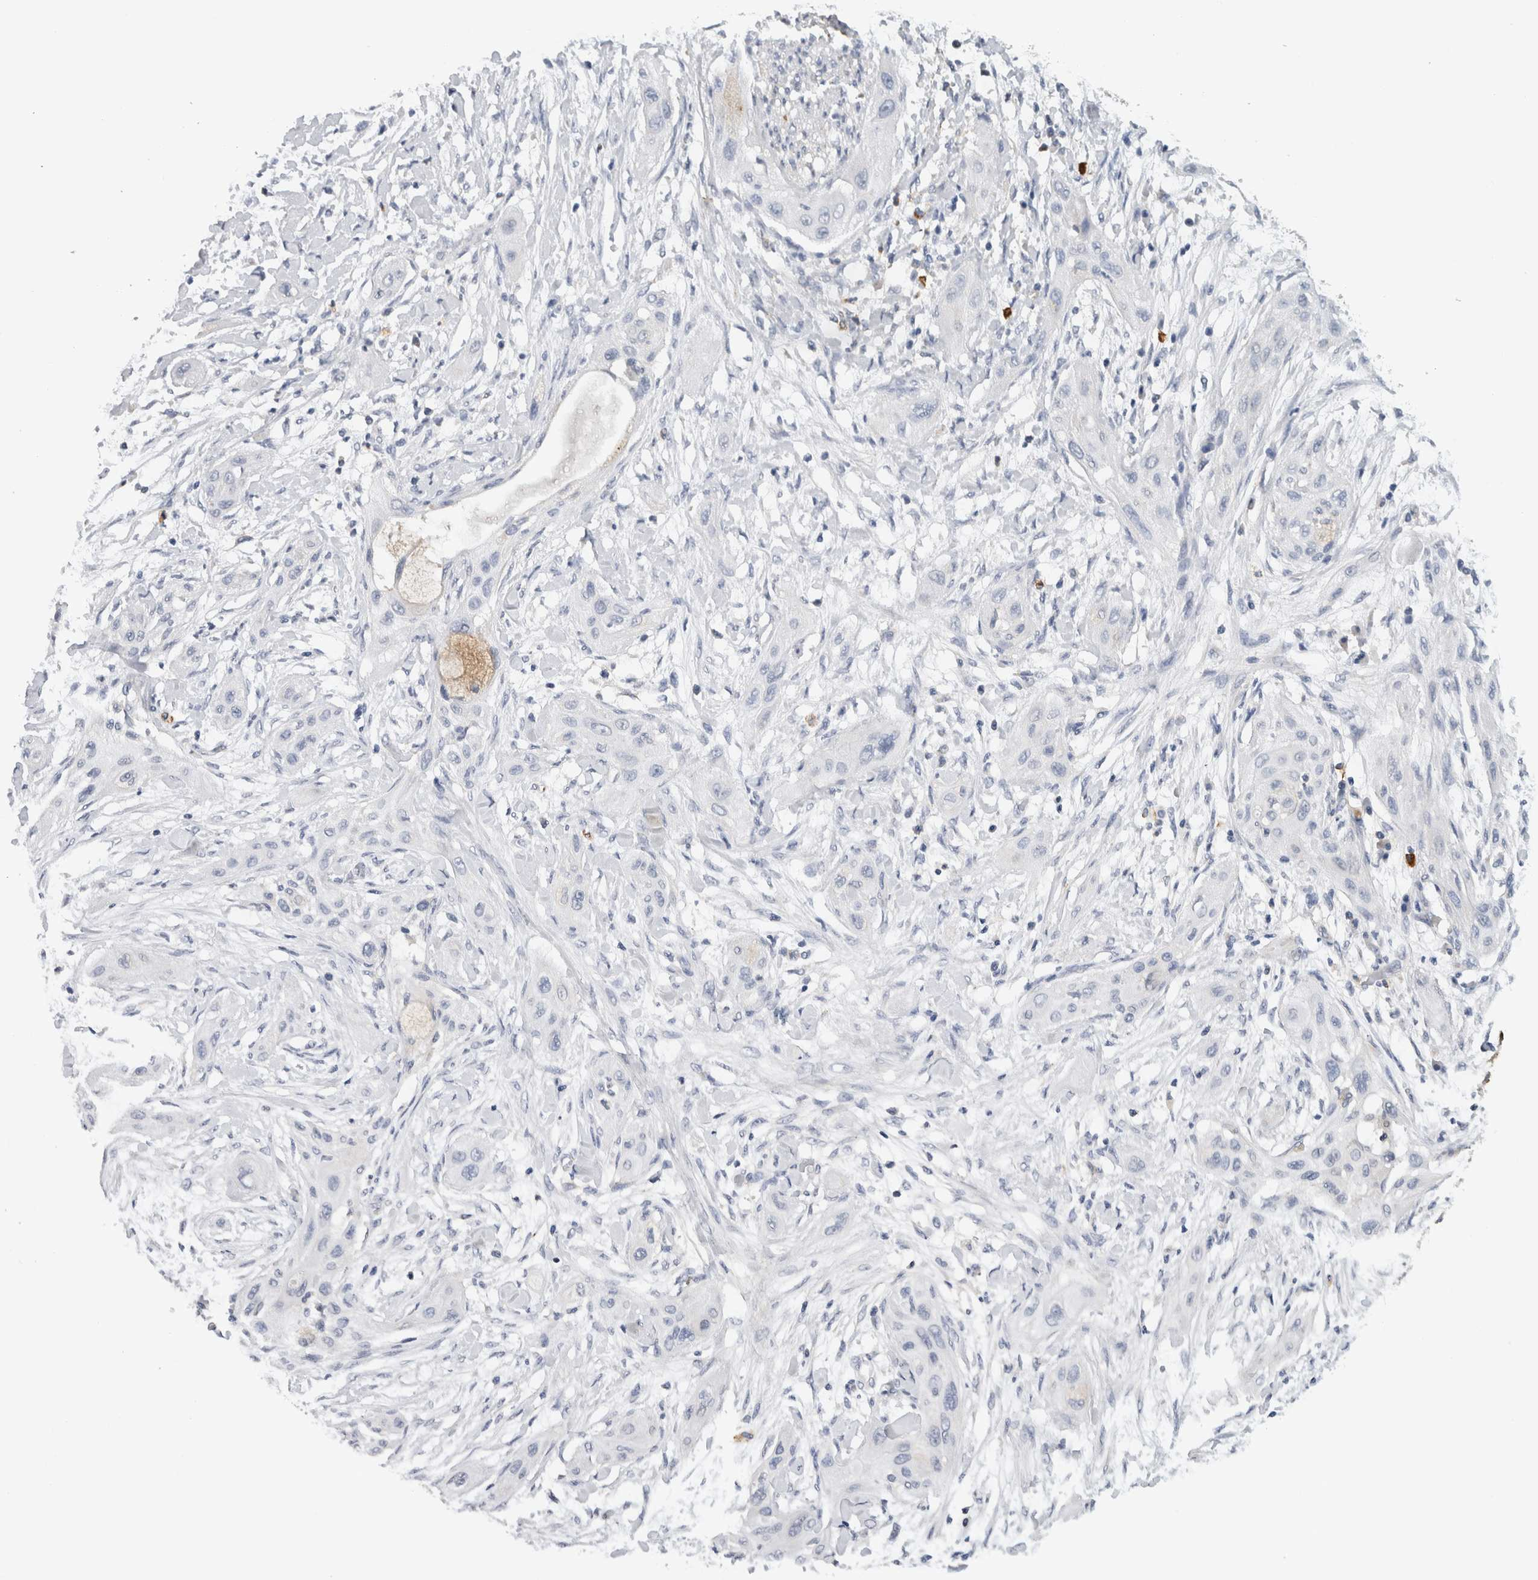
{"staining": {"intensity": "negative", "quantity": "none", "location": "none"}, "tissue": "lung cancer", "cell_type": "Tumor cells", "image_type": "cancer", "snomed": [{"axis": "morphology", "description": "Squamous cell carcinoma, NOS"}, {"axis": "topography", "description": "Lung"}], "caption": "An image of lung cancer (squamous cell carcinoma) stained for a protein reveals no brown staining in tumor cells. (Brightfield microscopy of DAB (3,3'-diaminobenzidine) IHC at high magnification).", "gene": "CD63", "patient": {"sex": "female", "age": 47}}